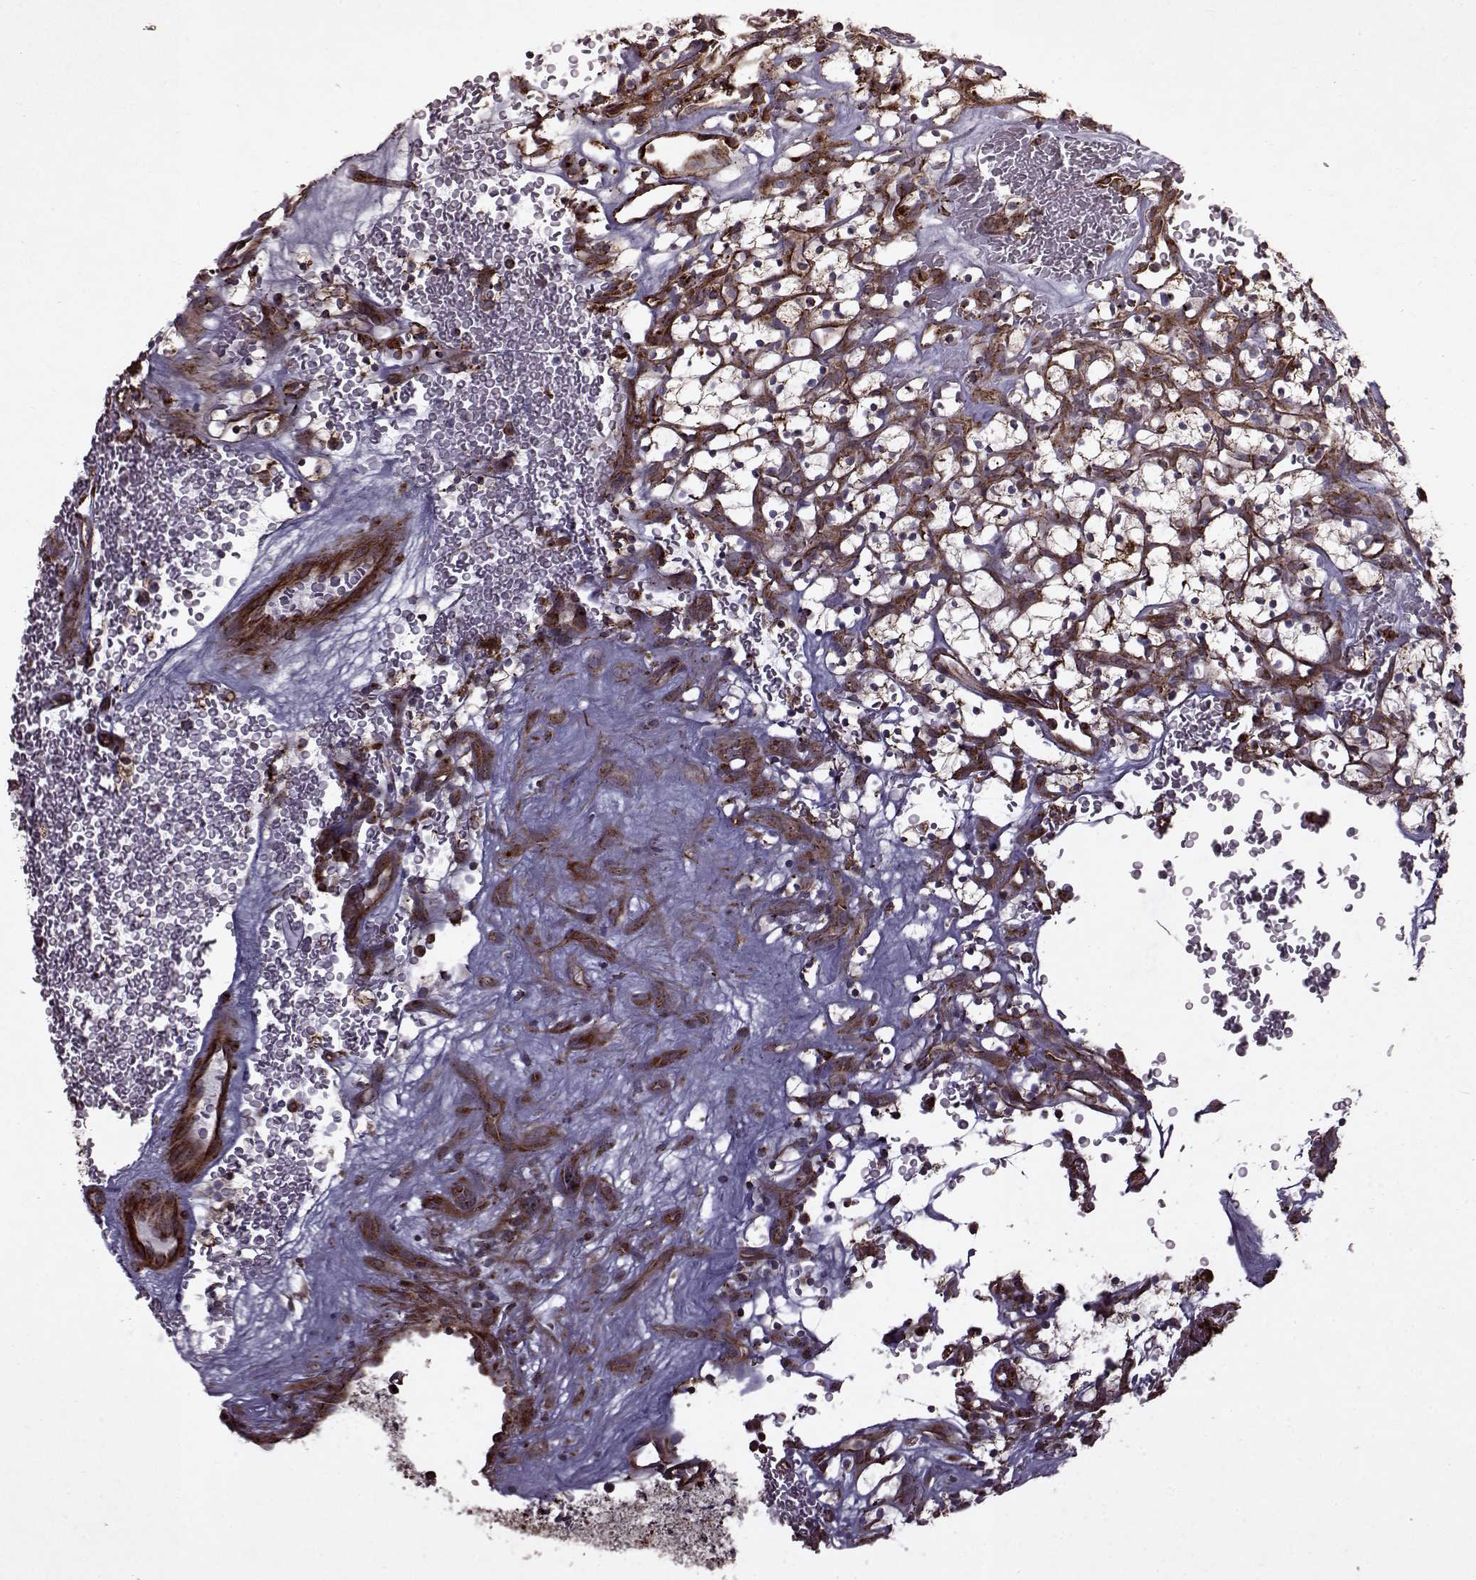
{"staining": {"intensity": "weak", "quantity": "25%-75%", "location": "cytoplasmic/membranous"}, "tissue": "renal cancer", "cell_type": "Tumor cells", "image_type": "cancer", "snomed": [{"axis": "morphology", "description": "Adenocarcinoma, NOS"}, {"axis": "topography", "description": "Kidney"}], "caption": "The micrograph displays staining of adenocarcinoma (renal), revealing weak cytoplasmic/membranous protein positivity (brown color) within tumor cells.", "gene": "FXN", "patient": {"sex": "female", "age": 64}}